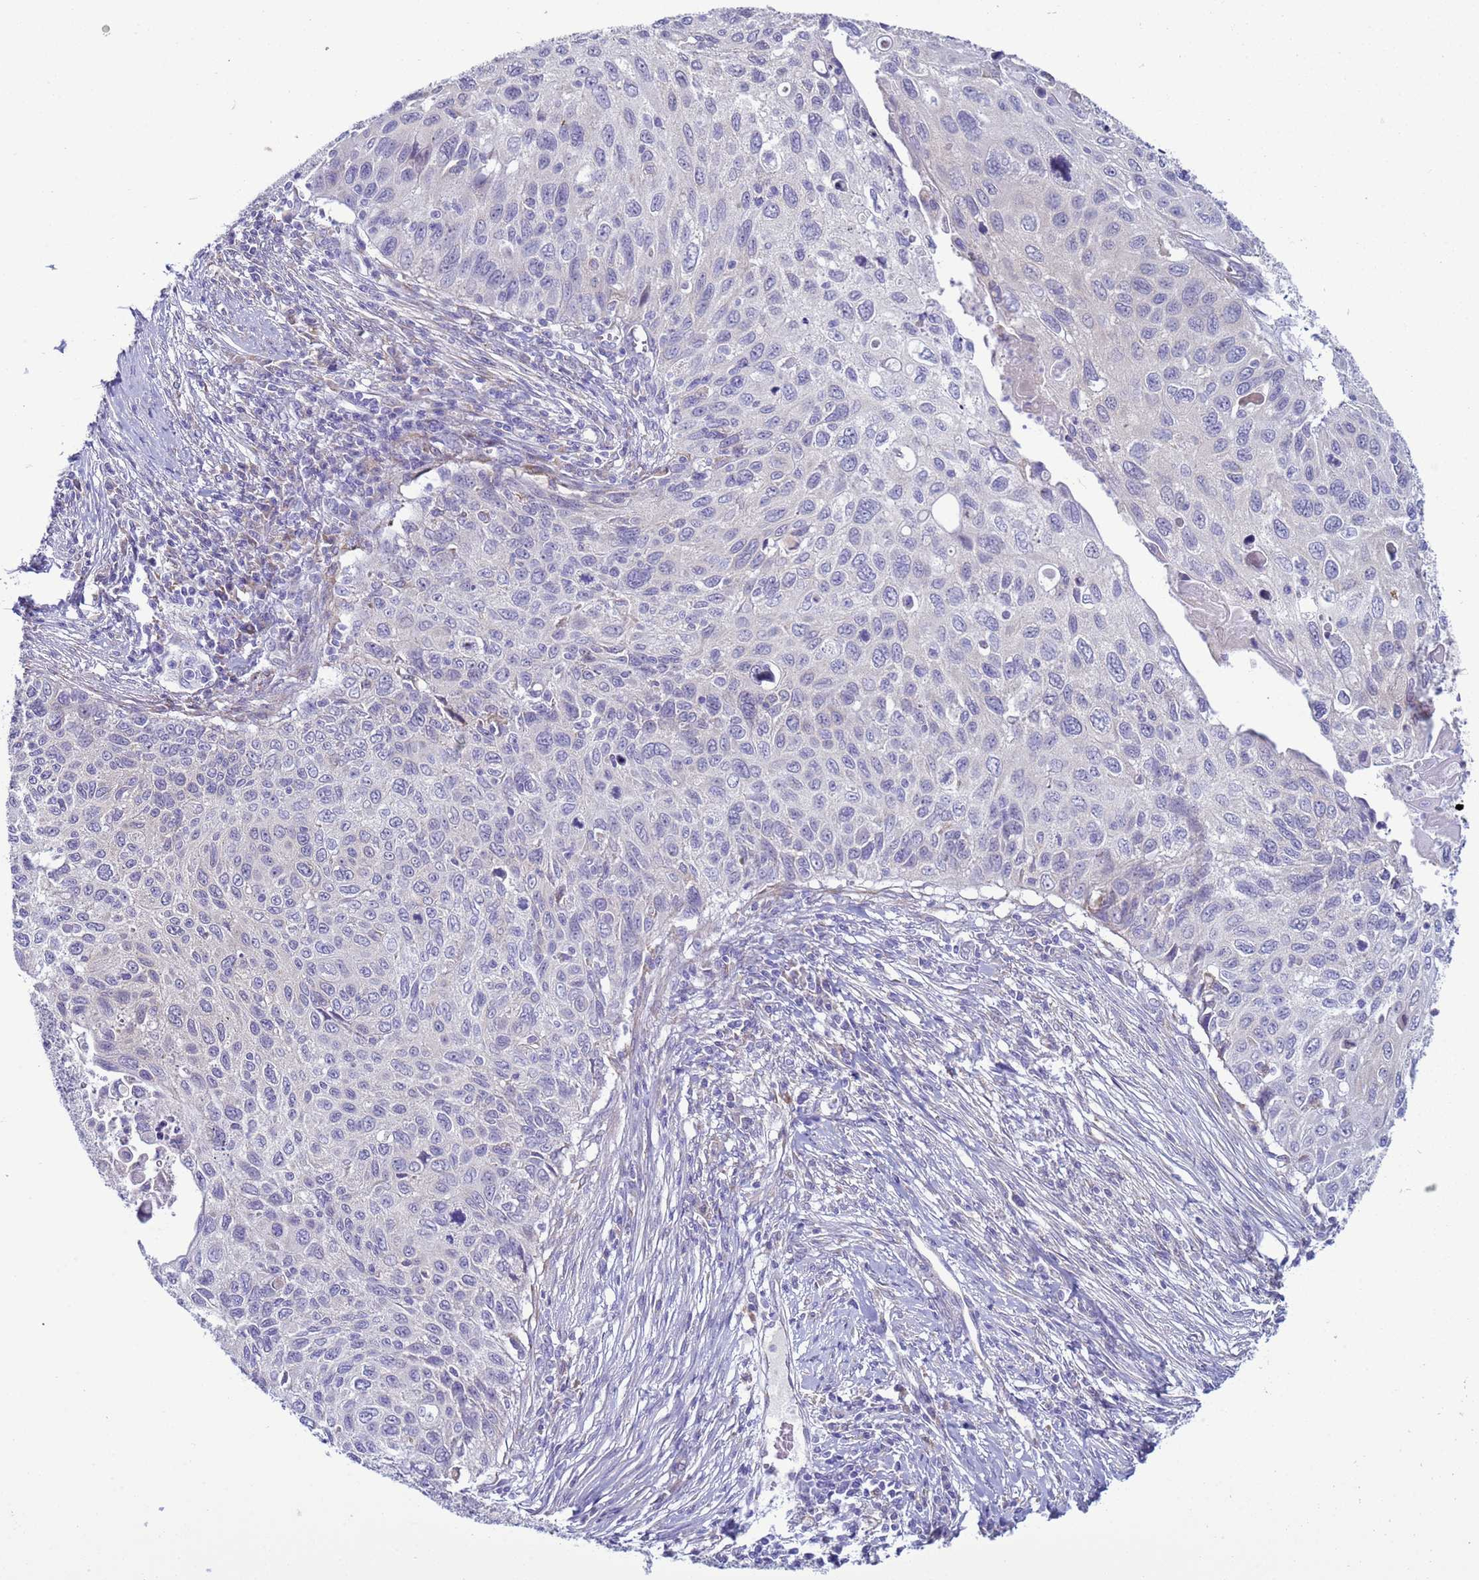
{"staining": {"intensity": "negative", "quantity": "none", "location": "none"}, "tissue": "cervical cancer", "cell_type": "Tumor cells", "image_type": "cancer", "snomed": [{"axis": "morphology", "description": "Squamous cell carcinoma, NOS"}, {"axis": "topography", "description": "Cervix"}], "caption": "Immunohistochemical staining of squamous cell carcinoma (cervical) shows no significant positivity in tumor cells.", "gene": "ABHD17B", "patient": {"sex": "female", "age": 70}}